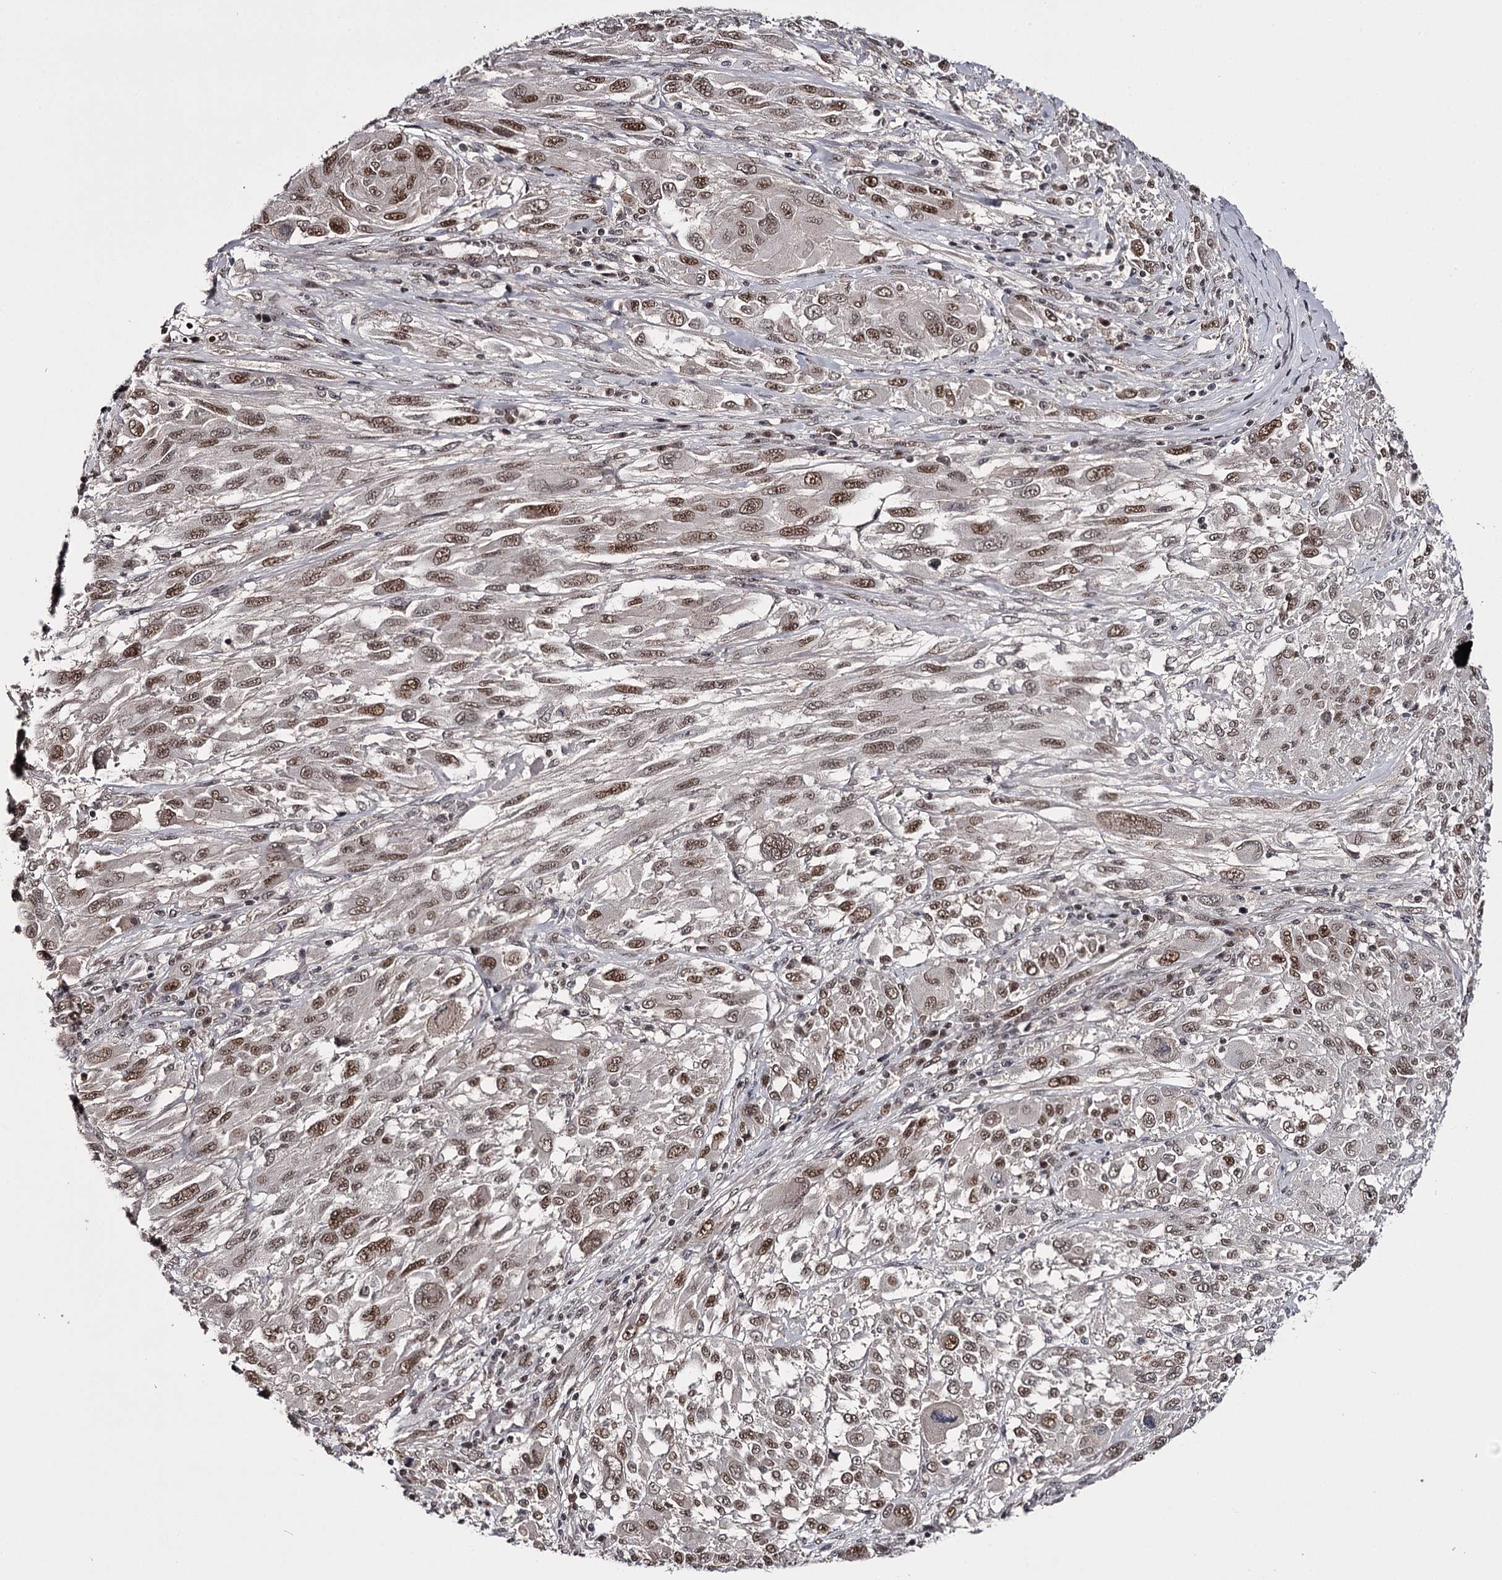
{"staining": {"intensity": "moderate", "quantity": ">75%", "location": "nuclear"}, "tissue": "melanoma", "cell_type": "Tumor cells", "image_type": "cancer", "snomed": [{"axis": "morphology", "description": "Malignant melanoma, NOS"}, {"axis": "topography", "description": "Skin"}], "caption": "High-power microscopy captured an IHC micrograph of melanoma, revealing moderate nuclear staining in about >75% of tumor cells.", "gene": "TTC33", "patient": {"sex": "female", "age": 91}}